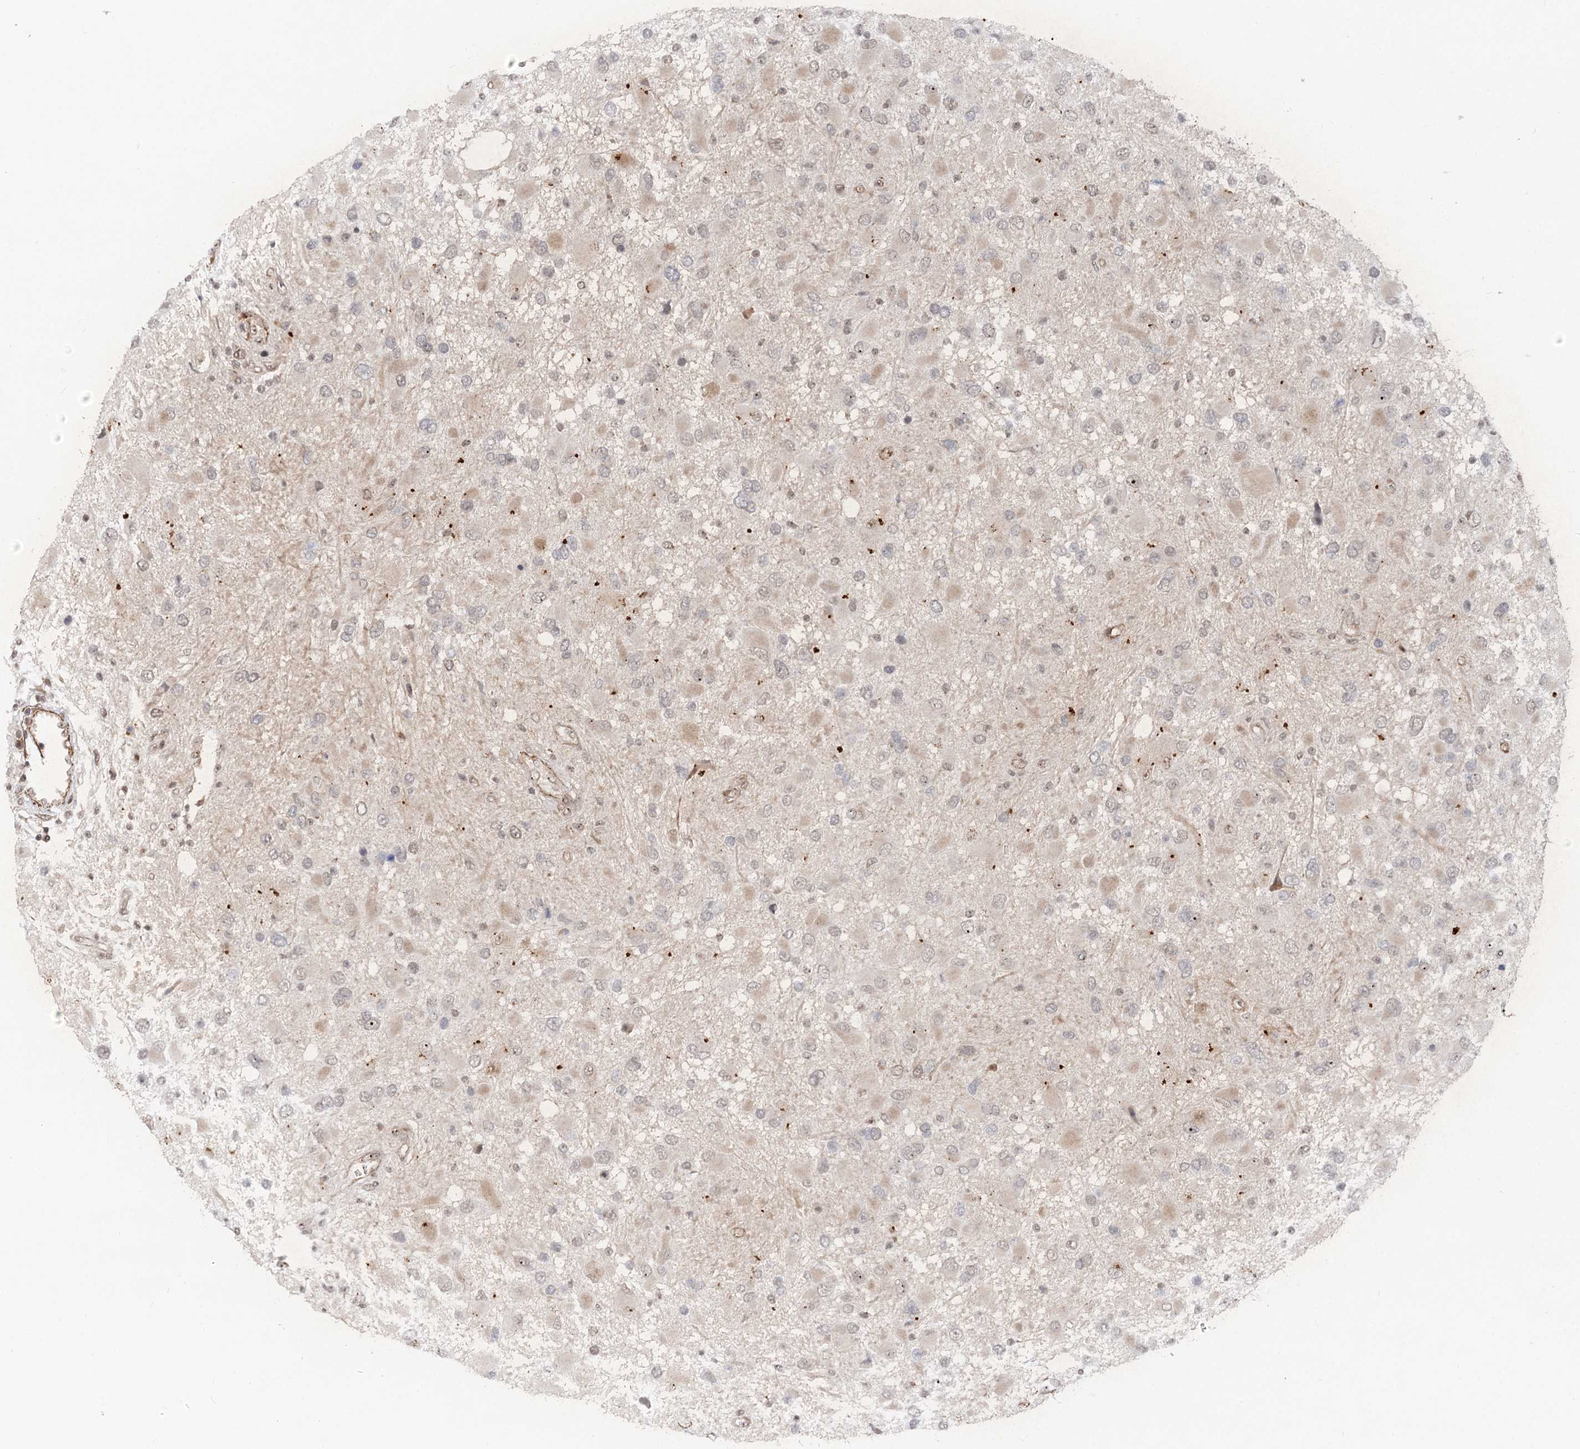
{"staining": {"intensity": "weak", "quantity": "<25%", "location": "nuclear"}, "tissue": "glioma", "cell_type": "Tumor cells", "image_type": "cancer", "snomed": [{"axis": "morphology", "description": "Glioma, malignant, High grade"}, {"axis": "topography", "description": "Brain"}], "caption": "IHC photomicrograph of glioma stained for a protein (brown), which exhibits no staining in tumor cells.", "gene": "GNL3L", "patient": {"sex": "male", "age": 53}}